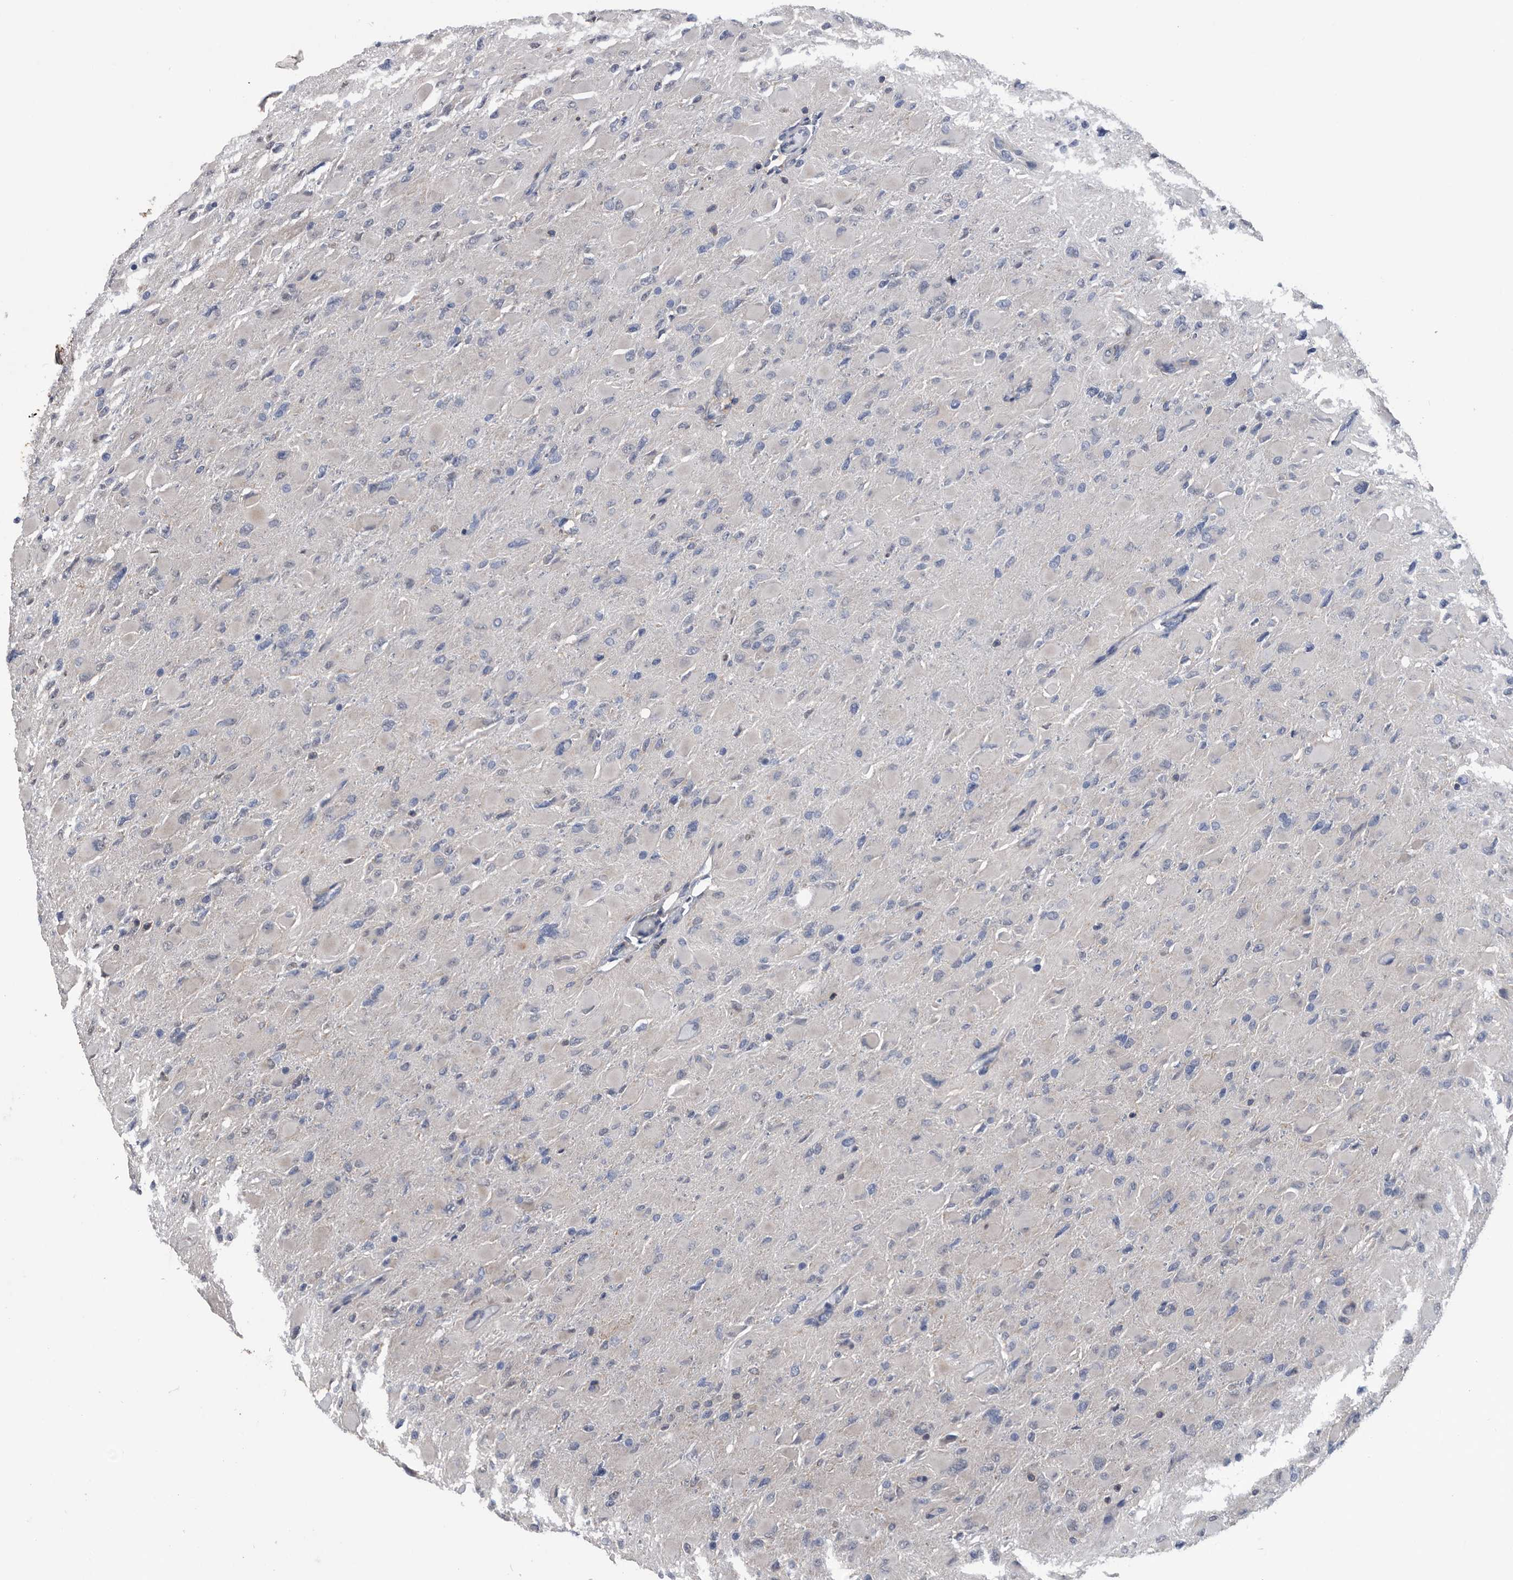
{"staining": {"intensity": "negative", "quantity": "none", "location": "none"}, "tissue": "glioma", "cell_type": "Tumor cells", "image_type": "cancer", "snomed": [{"axis": "morphology", "description": "Glioma, malignant, High grade"}, {"axis": "topography", "description": "Cerebral cortex"}], "caption": "The image exhibits no staining of tumor cells in malignant glioma (high-grade).", "gene": "NRBP1", "patient": {"sex": "female", "age": 36}}